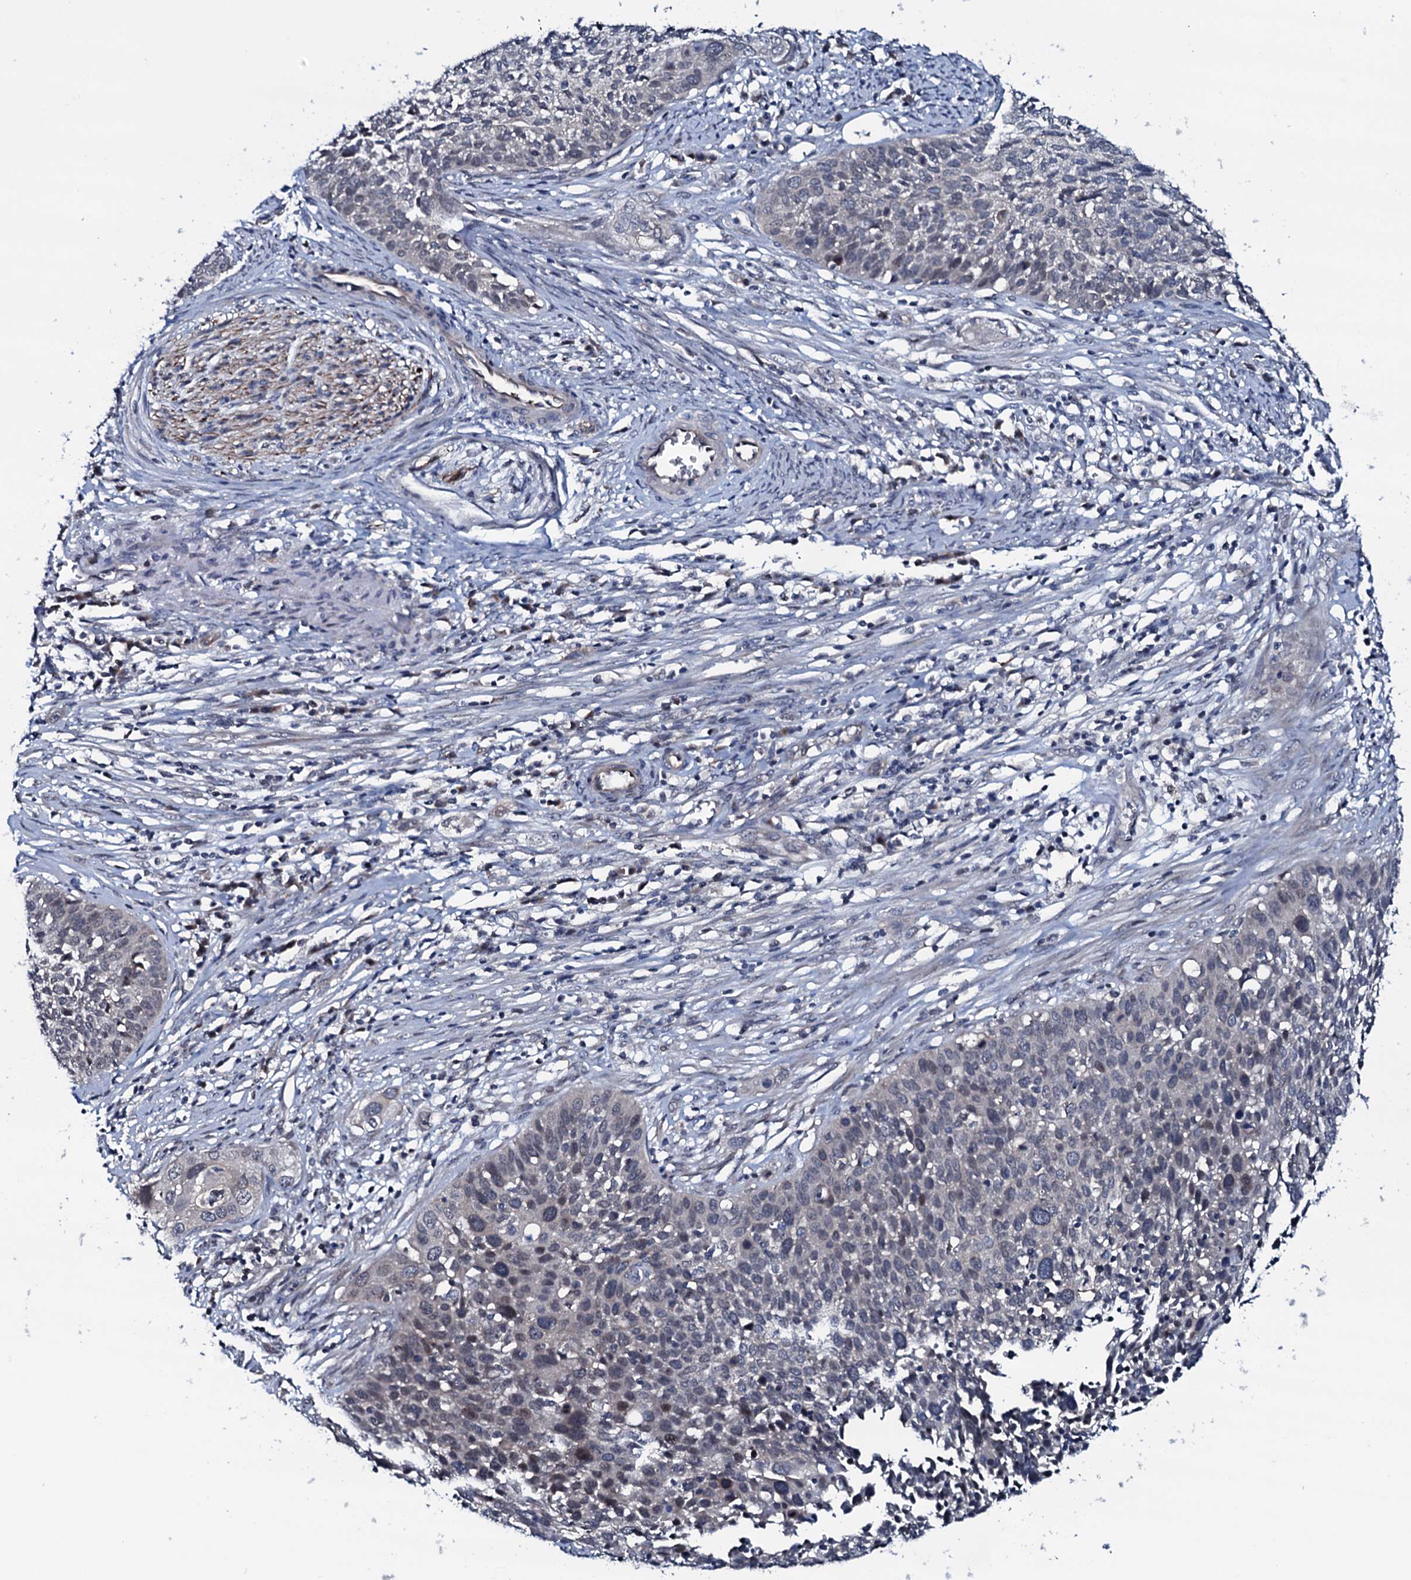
{"staining": {"intensity": "negative", "quantity": "none", "location": "none"}, "tissue": "cervical cancer", "cell_type": "Tumor cells", "image_type": "cancer", "snomed": [{"axis": "morphology", "description": "Squamous cell carcinoma, NOS"}, {"axis": "topography", "description": "Cervix"}], "caption": "A high-resolution histopathology image shows immunohistochemistry staining of cervical cancer, which exhibits no significant expression in tumor cells.", "gene": "OGFOD2", "patient": {"sex": "female", "age": 34}}